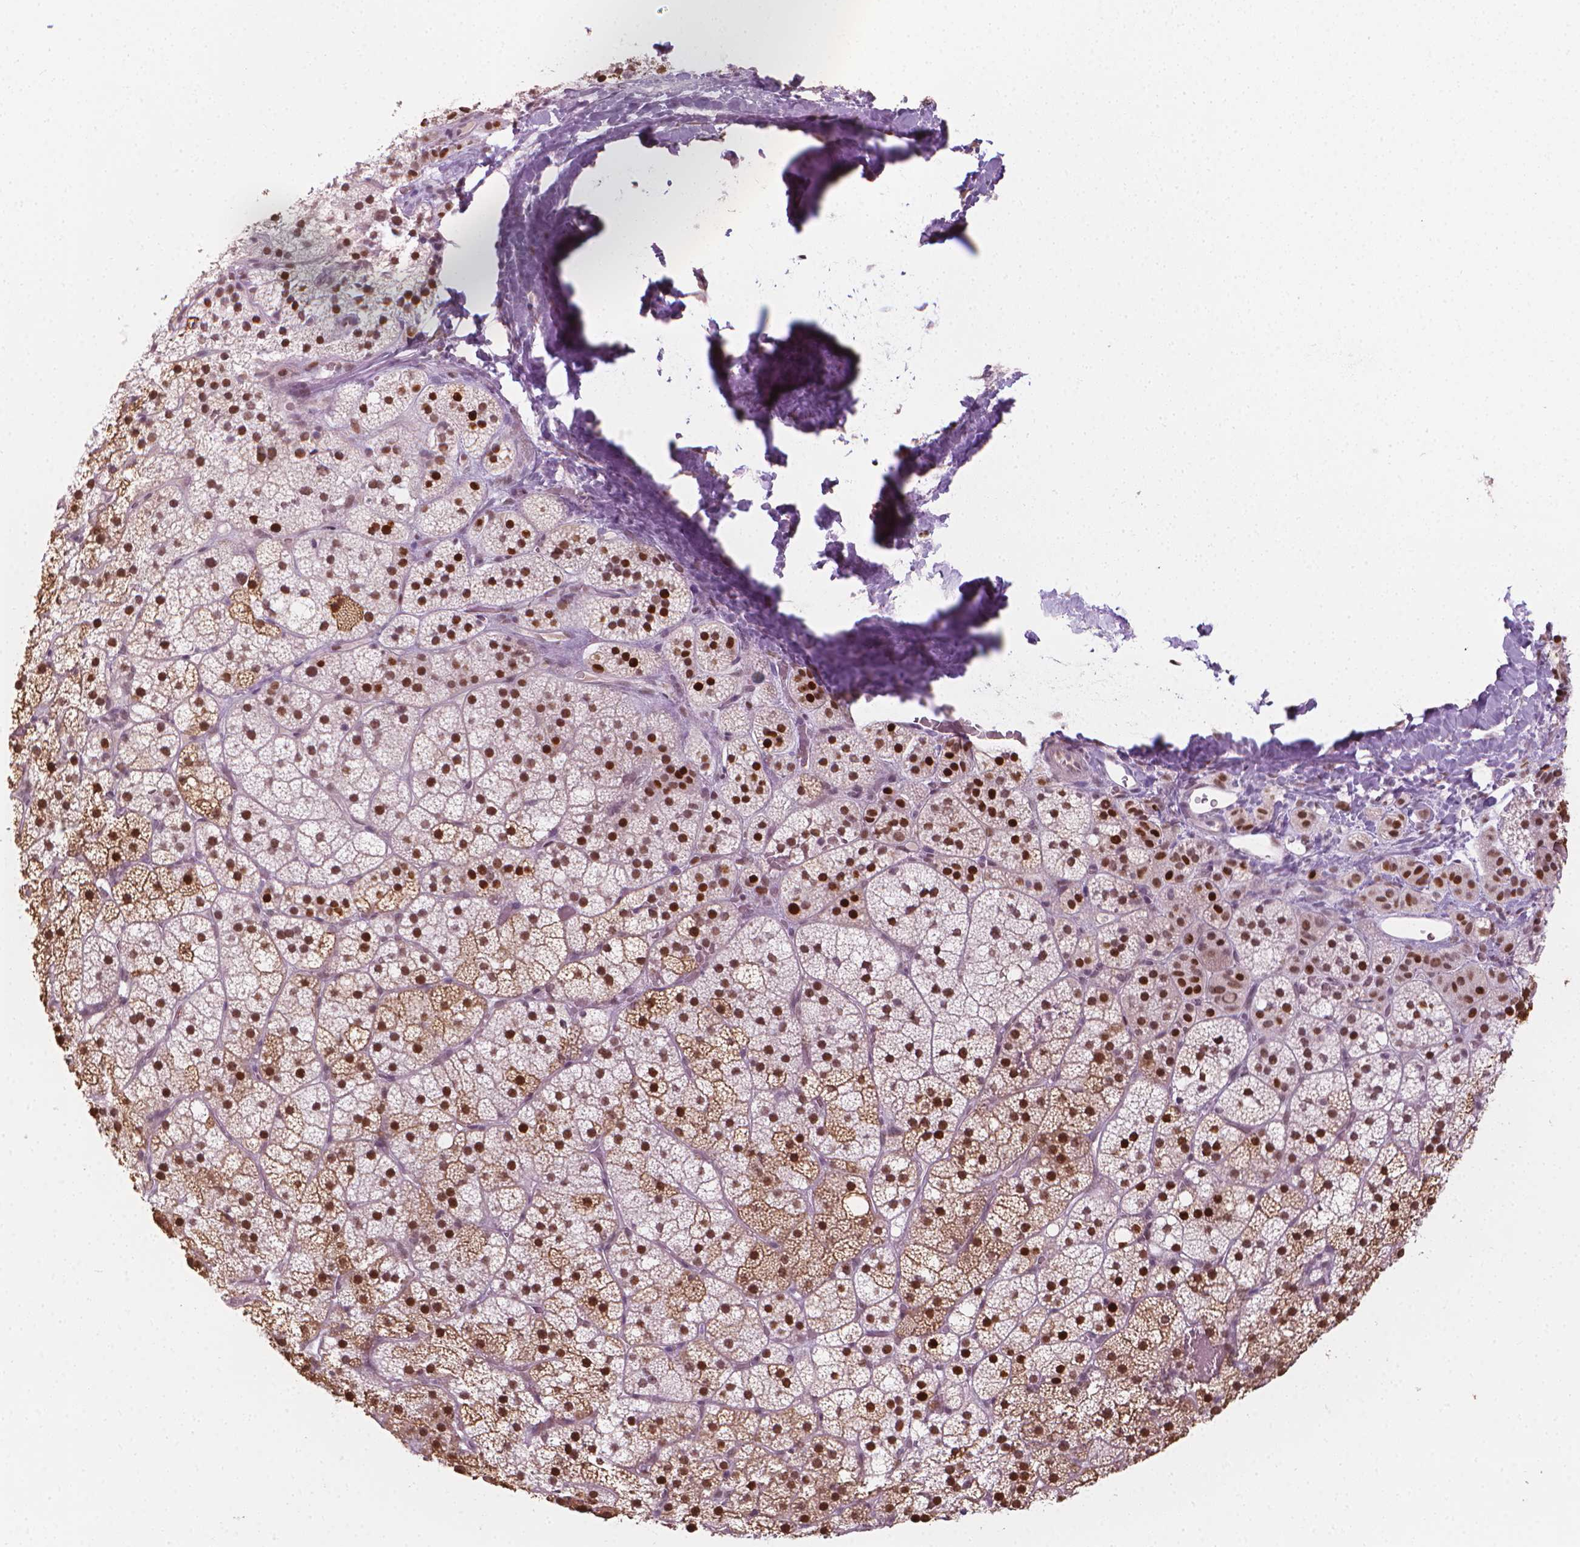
{"staining": {"intensity": "strong", "quantity": "25%-75%", "location": "cytoplasmic/membranous,nuclear"}, "tissue": "adrenal gland", "cell_type": "Glandular cells", "image_type": "normal", "snomed": [{"axis": "morphology", "description": "Normal tissue, NOS"}, {"axis": "topography", "description": "Adrenal gland"}], "caption": "Immunohistochemistry (DAB (3,3'-diaminobenzidine)) staining of normal human adrenal gland displays strong cytoplasmic/membranous,nuclear protein positivity in approximately 25%-75% of glandular cells. Immunohistochemistry (ihc) stains the protein of interest in brown and the nuclei are stained blue.", "gene": "CDKN1C", "patient": {"sex": "male", "age": 53}}